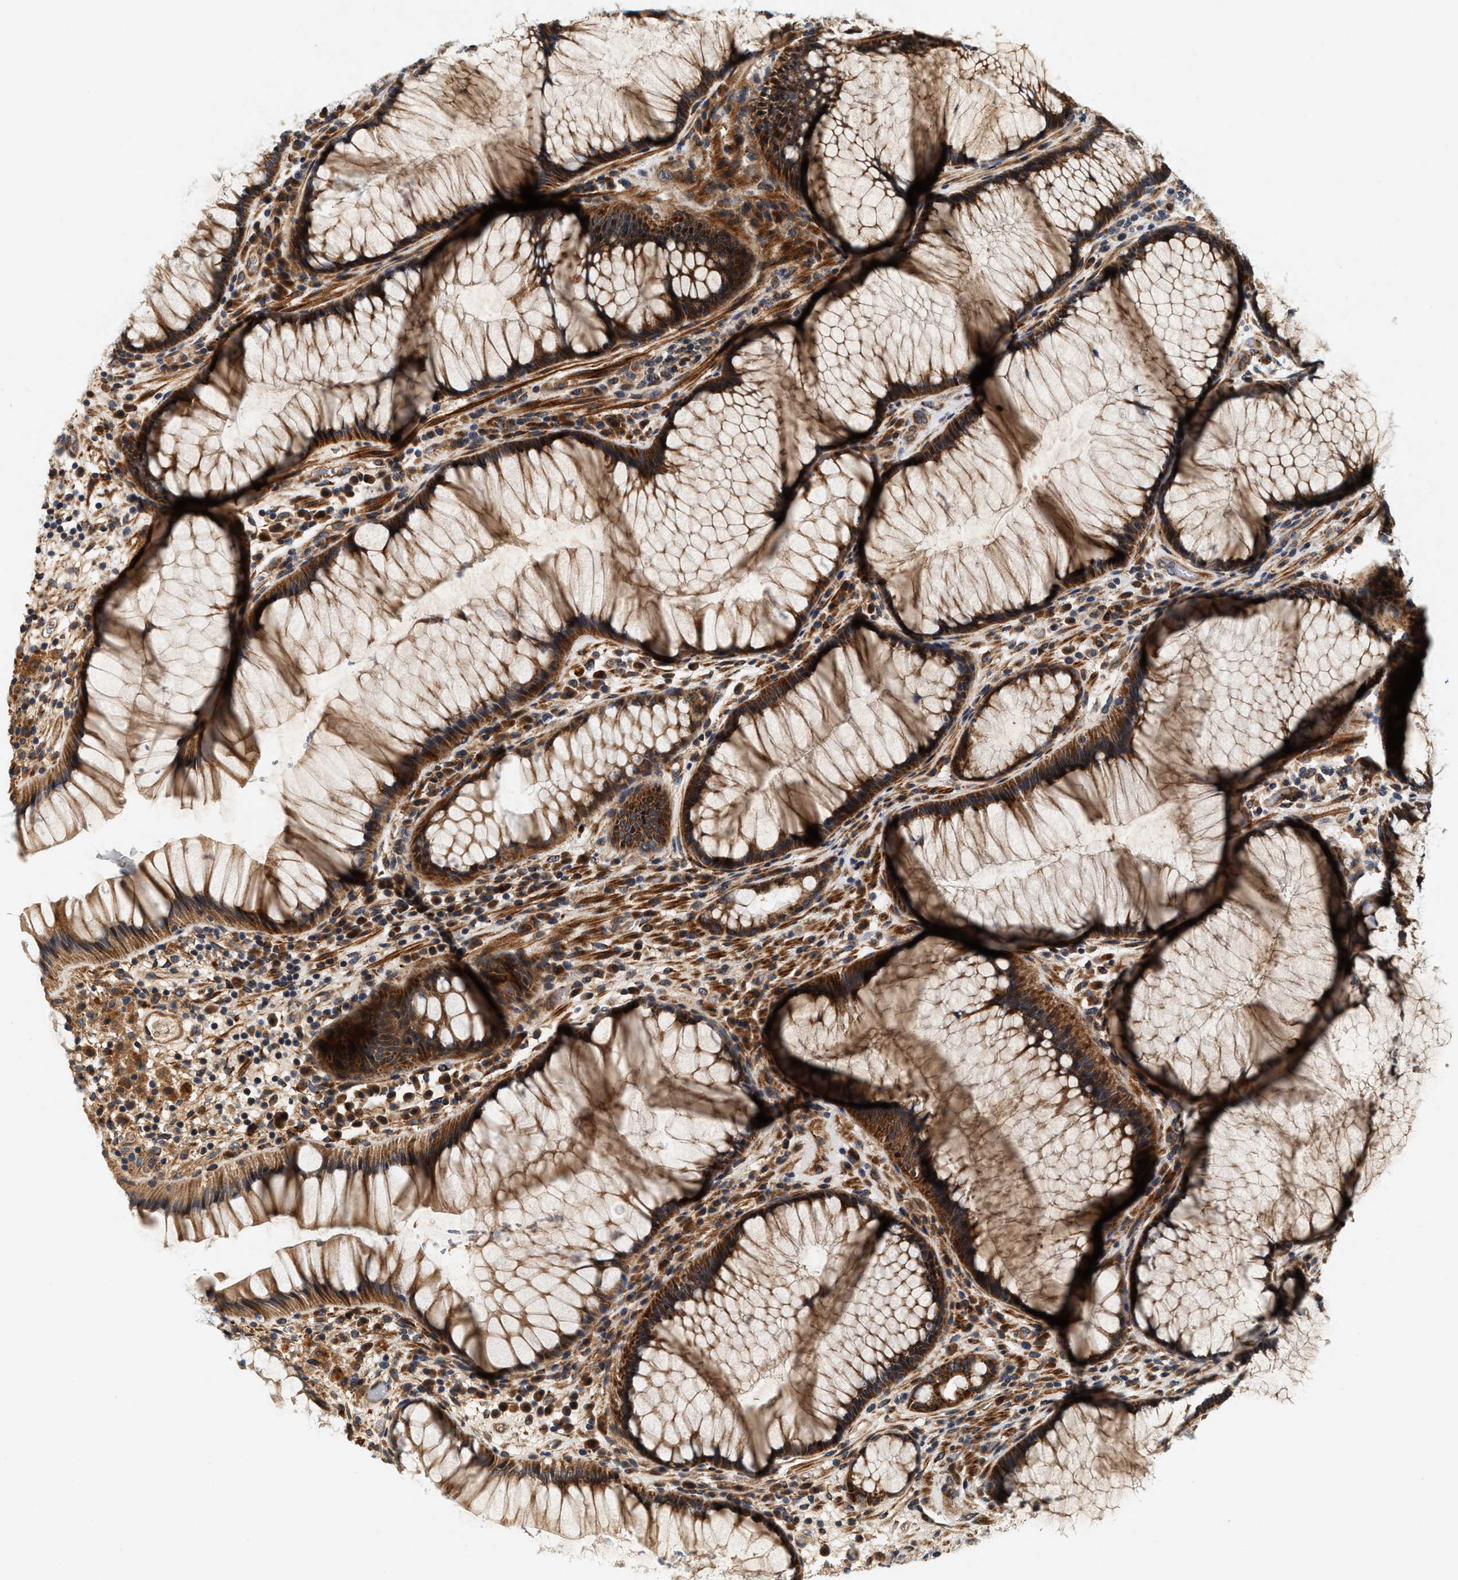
{"staining": {"intensity": "moderate", "quantity": ">75%", "location": "cytoplasmic/membranous"}, "tissue": "rectum", "cell_type": "Glandular cells", "image_type": "normal", "snomed": [{"axis": "morphology", "description": "Normal tissue, NOS"}, {"axis": "topography", "description": "Rectum"}], "caption": "There is medium levels of moderate cytoplasmic/membranous positivity in glandular cells of normal rectum, as demonstrated by immunohistochemical staining (brown color).", "gene": "DUSP10", "patient": {"sex": "male", "age": 51}}